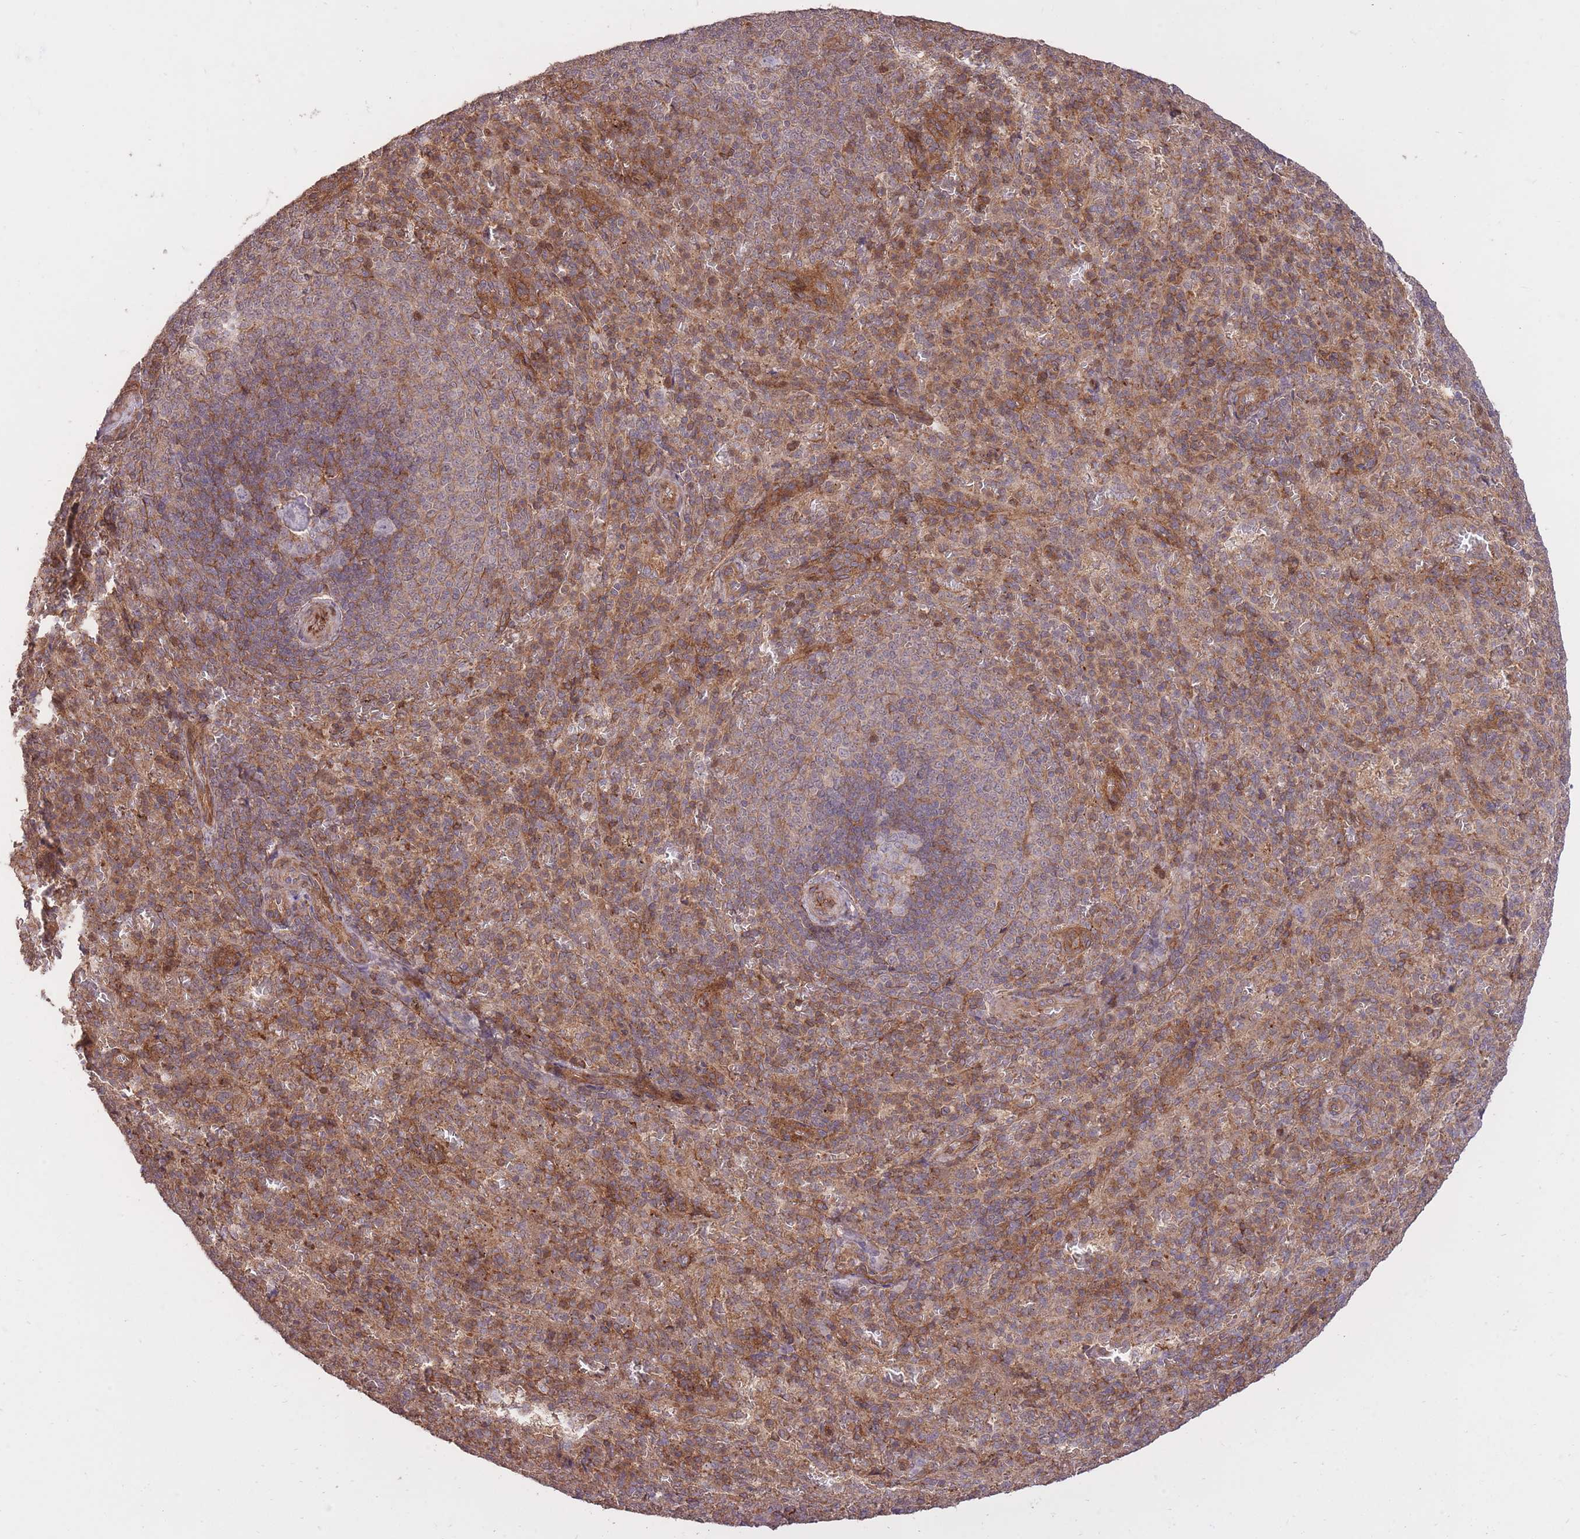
{"staining": {"intensity": "moderate", "quantity": ">75%", "location": "cytoplasmic/membranous"}, "tissue": "spleen", "cell_type": "Cells in red pulp", "image_type": "normal", "snomed": [{"axis": "morphology", "description": "Normal tissue, NOS"}, {"axis": "topography", "description": "Spleen"}], "caption": "Human spleen stained with a brown dye shows moderate cytoplasmic/membranous positive positivity in about >75% of cells in red pulp.", "gene": "PLD1", "patient": {"sex": "female", "age": 21}}